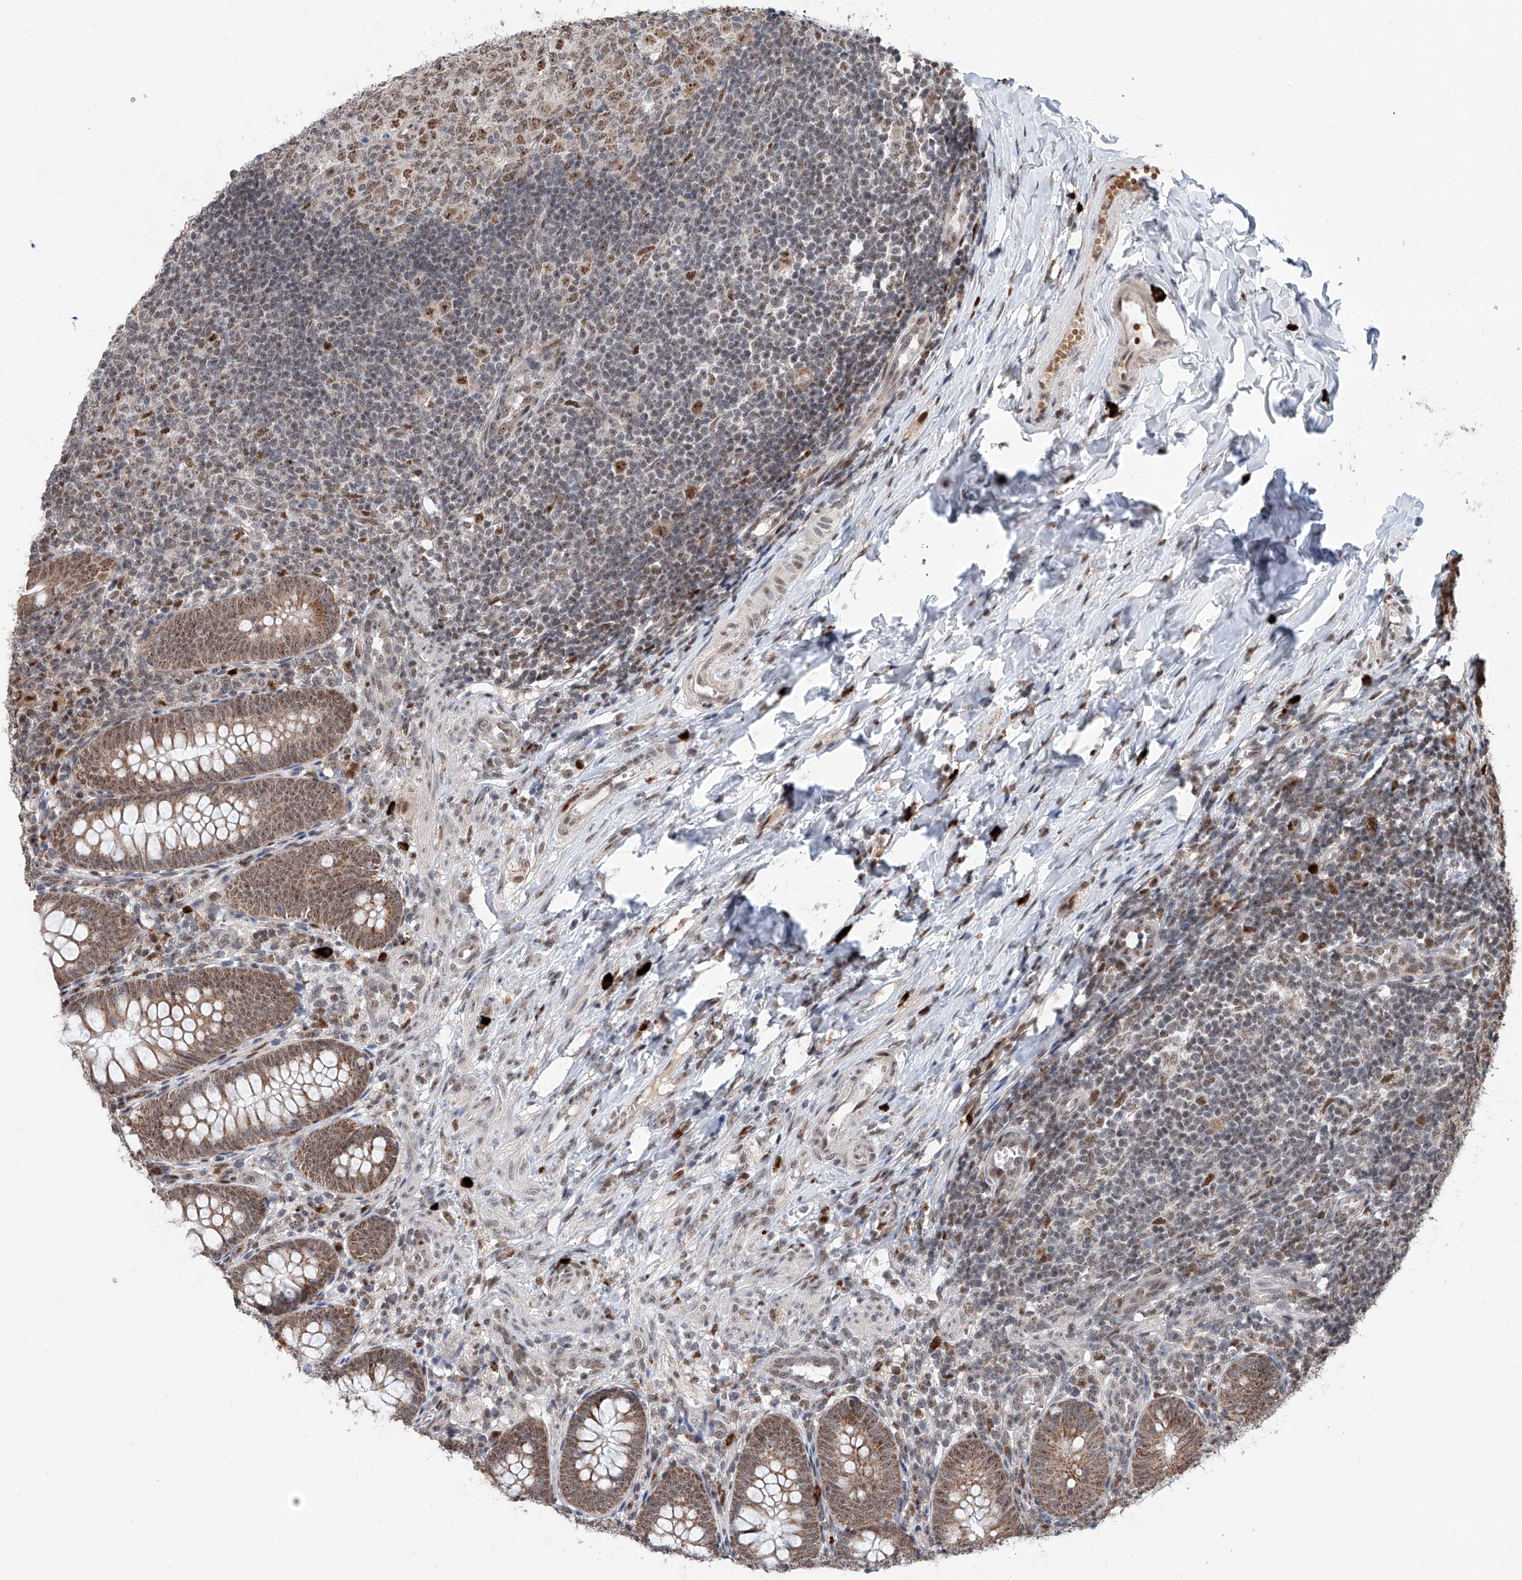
{"staining": {"intensity": "moderate", "quantity": ">75%", "location": "cytoplasmic/membranous,nuclear"}, "tissue": "appendix", "cell_type": "Glandular cells", "image_type": "normal", "snomed": [{"axis": "morphology", "description": "Normal tissue, NOS"}, {"axis": "topography", "description": "Appendix"}], "caption": "Human appendix stained for a protein (brown) displays moderate cytoplasmic/membranous,nuclear positive positivity in approximately >75% of glandular cells.", "gene": "SDE2", "patient": {"sex": "male", "age": 14}}